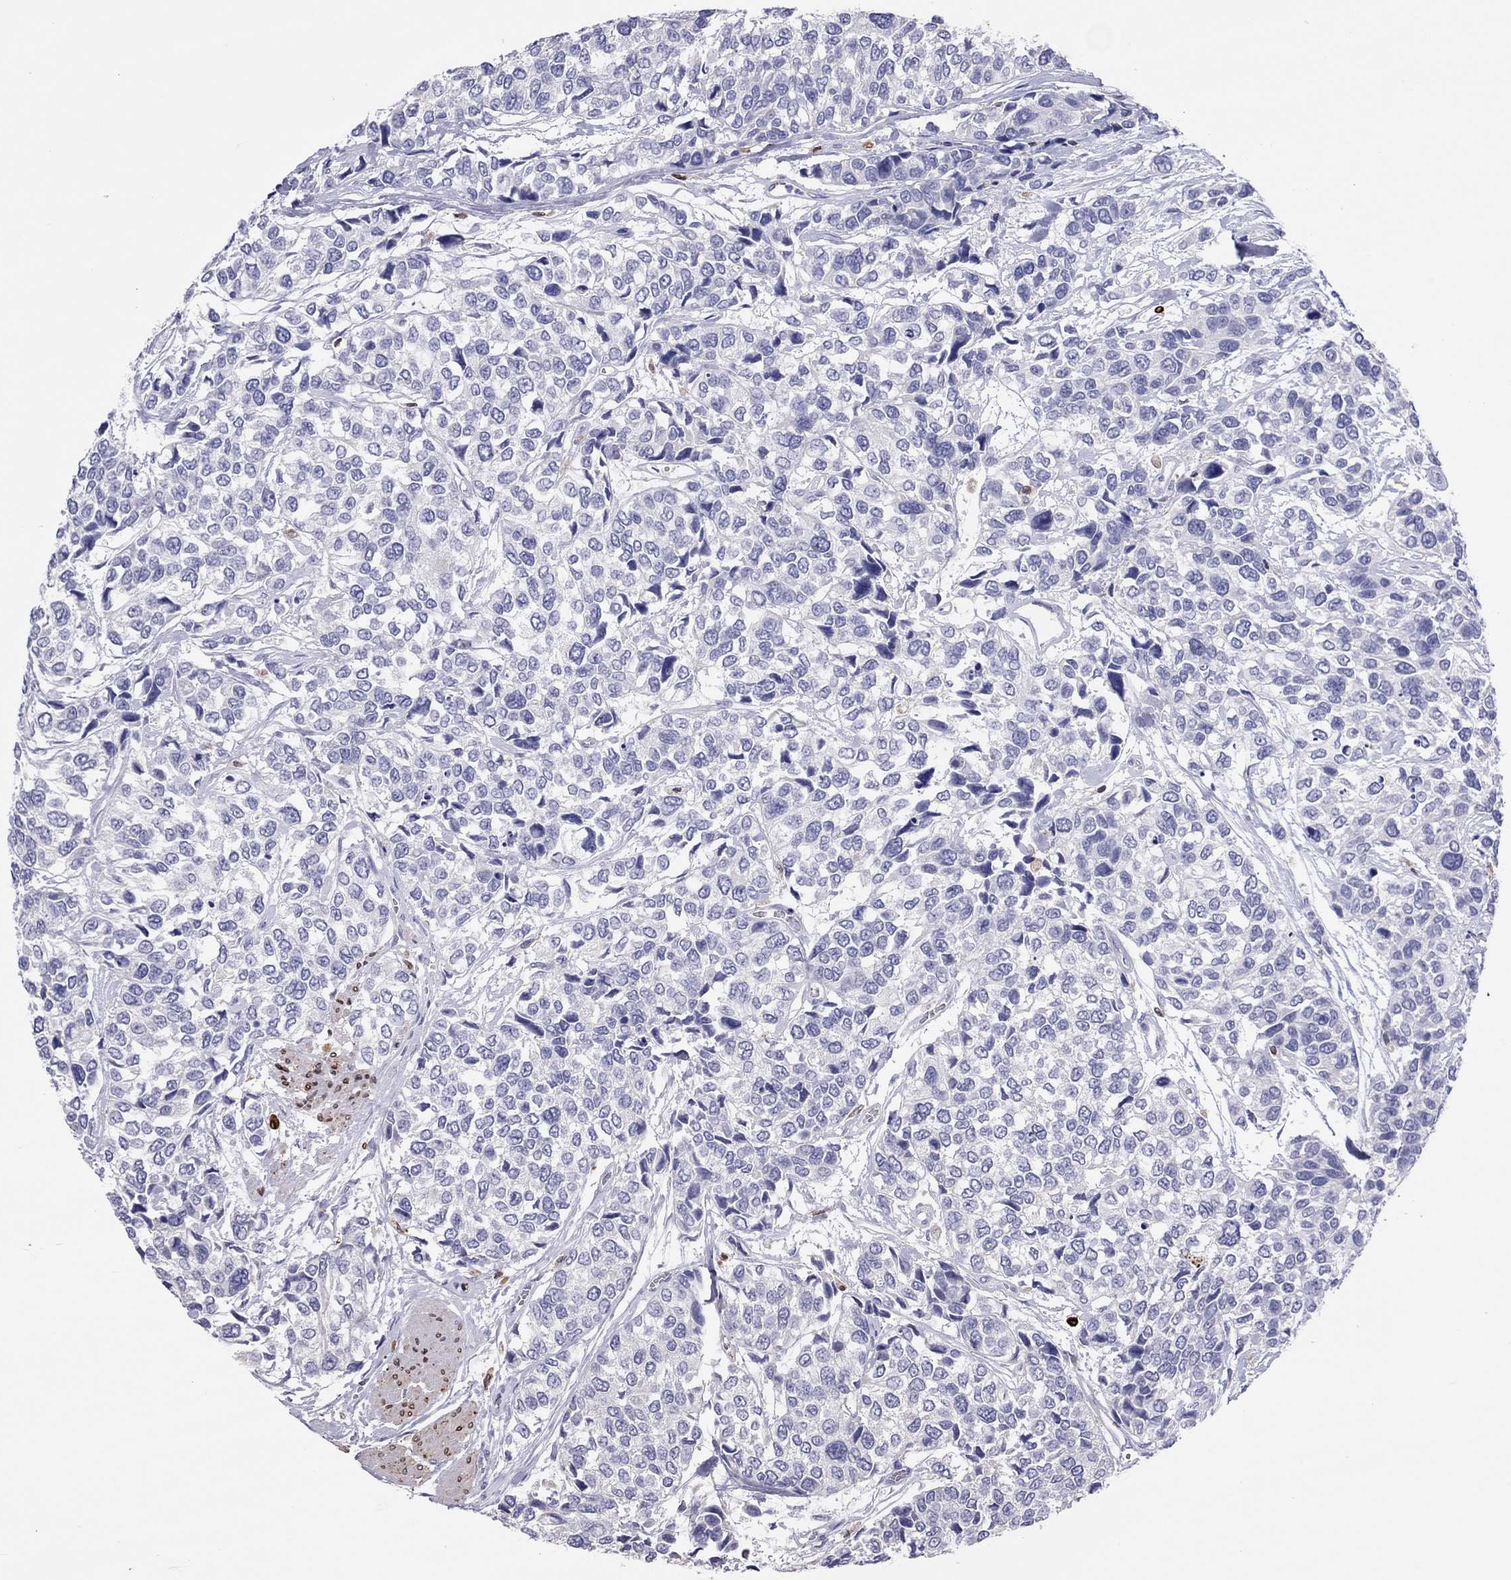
{"staining": {"intensity": "negative", "quantity": "none", "location": "none"}, "tissue": "urothelial cancer", "cell_type": "Tumor cells", "image_type": "cancer", "snomed": [{"axis": "morphology", "description": "Urothelial carcinoma, High grade"}, {"axis": "topography", "description": "Urinary bladder"}], "caption": "This is a micrograph of immunohistochemistry staining of urothelial cancer, which shows no staining in tumor cells. (DAB immunohistochemistry, high magnification).", "gene": "ADORA2A", "patient": {"sex": "male", "age": 77}}